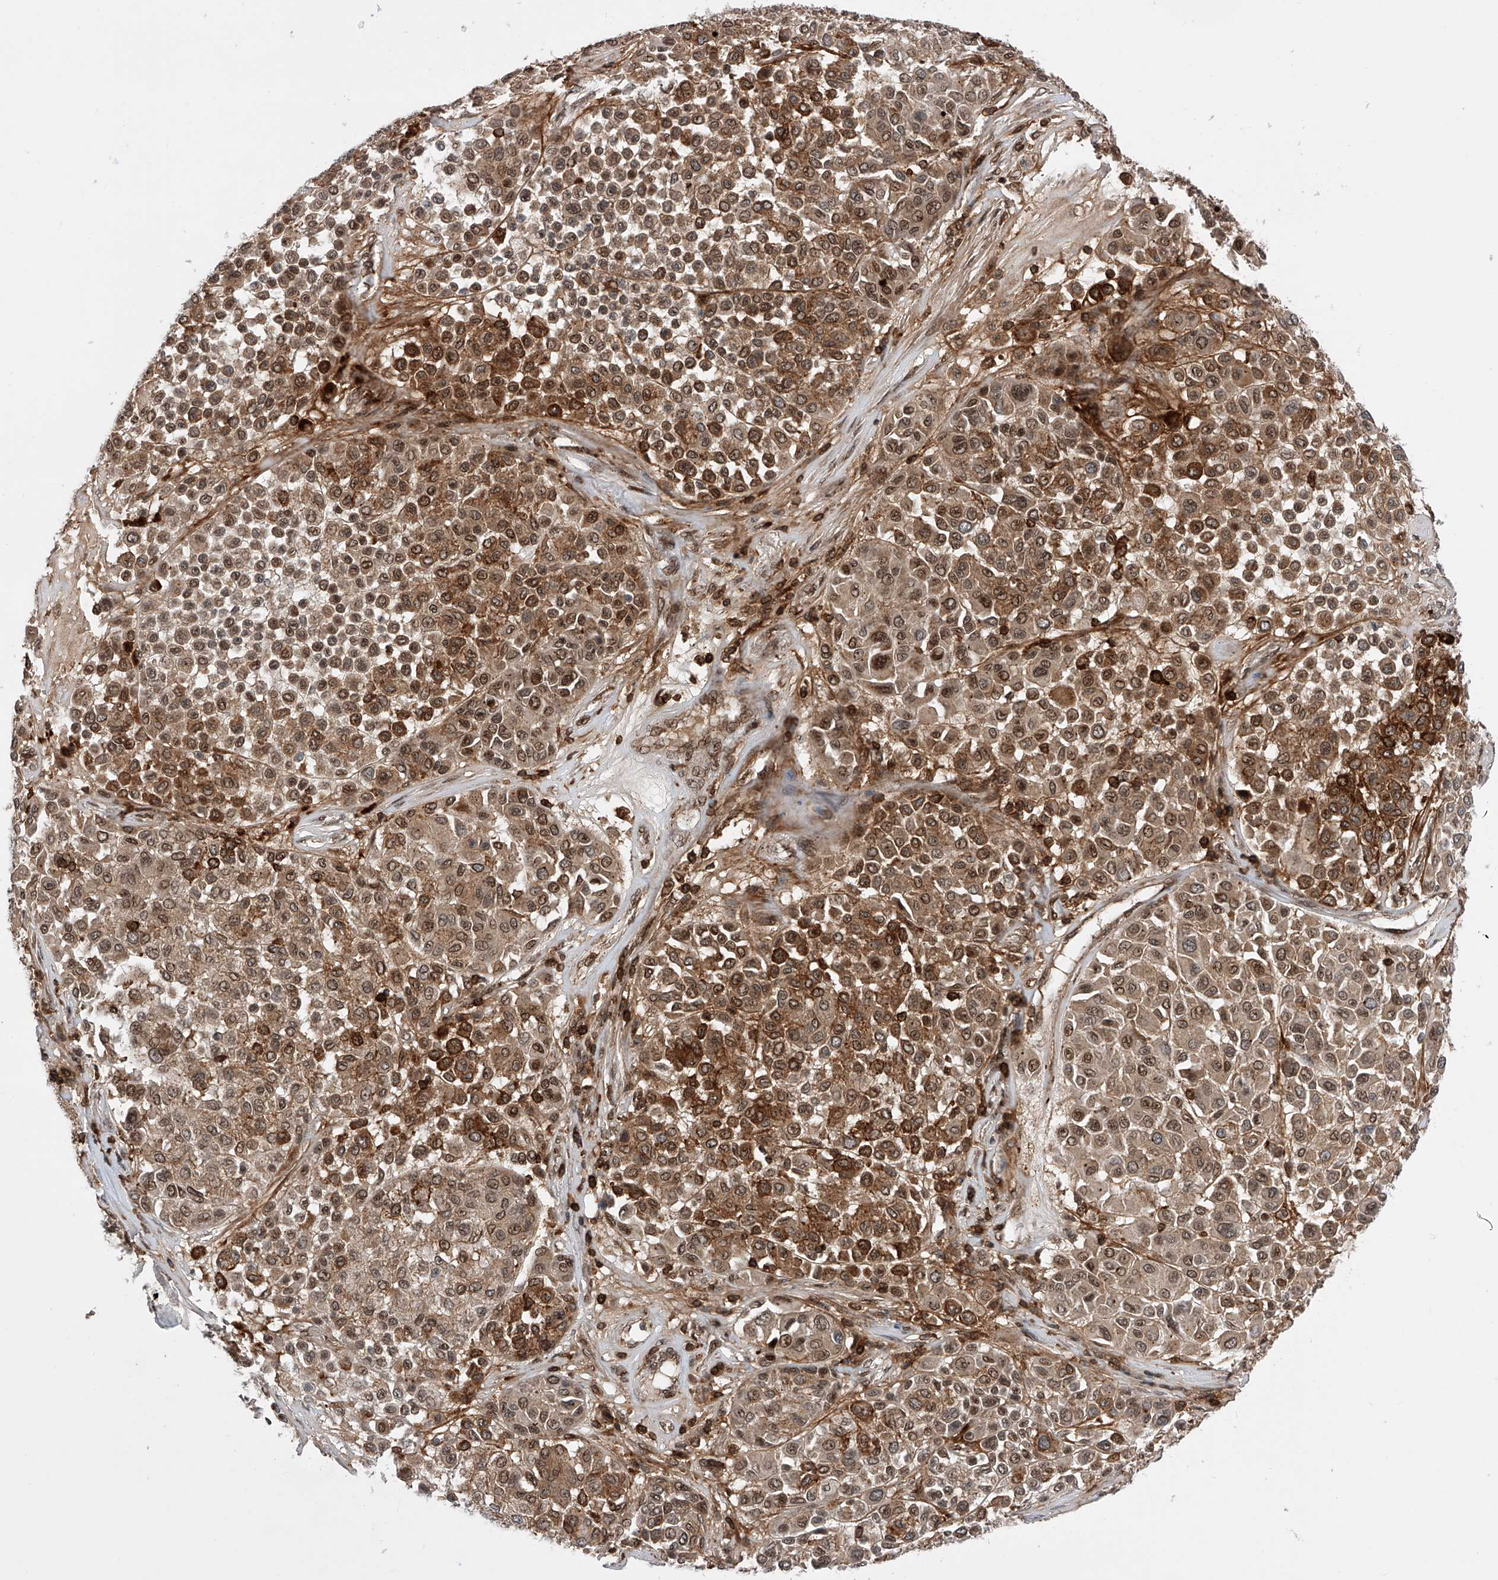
{"staining": {"intensity": "moderate", "quantity": ">75%", "location": "cytoplasmic/membranous,nuclear"}, "tissue": "melanoma", "cell_type": "Tumor cells", "image_type": "cancer", "snomed": [{"axis": "morphology", "description": "Malignant melanoma, Metastatic site"}, {"axis": "topography", "description": "Soft tissue"}], "caption": "A medium amount of moderate cytoplasmic/membranous and nuclear expression is seen in approximately >75% of tumor cells in malignant melanoma (metastatic site) tissue. (DAB (3,3'-diaminobenzidine) IHC with brightfield microscopy, high magnification).", "gene": "ZNF280D", "patient": {"sex": "male", "age": 41}}